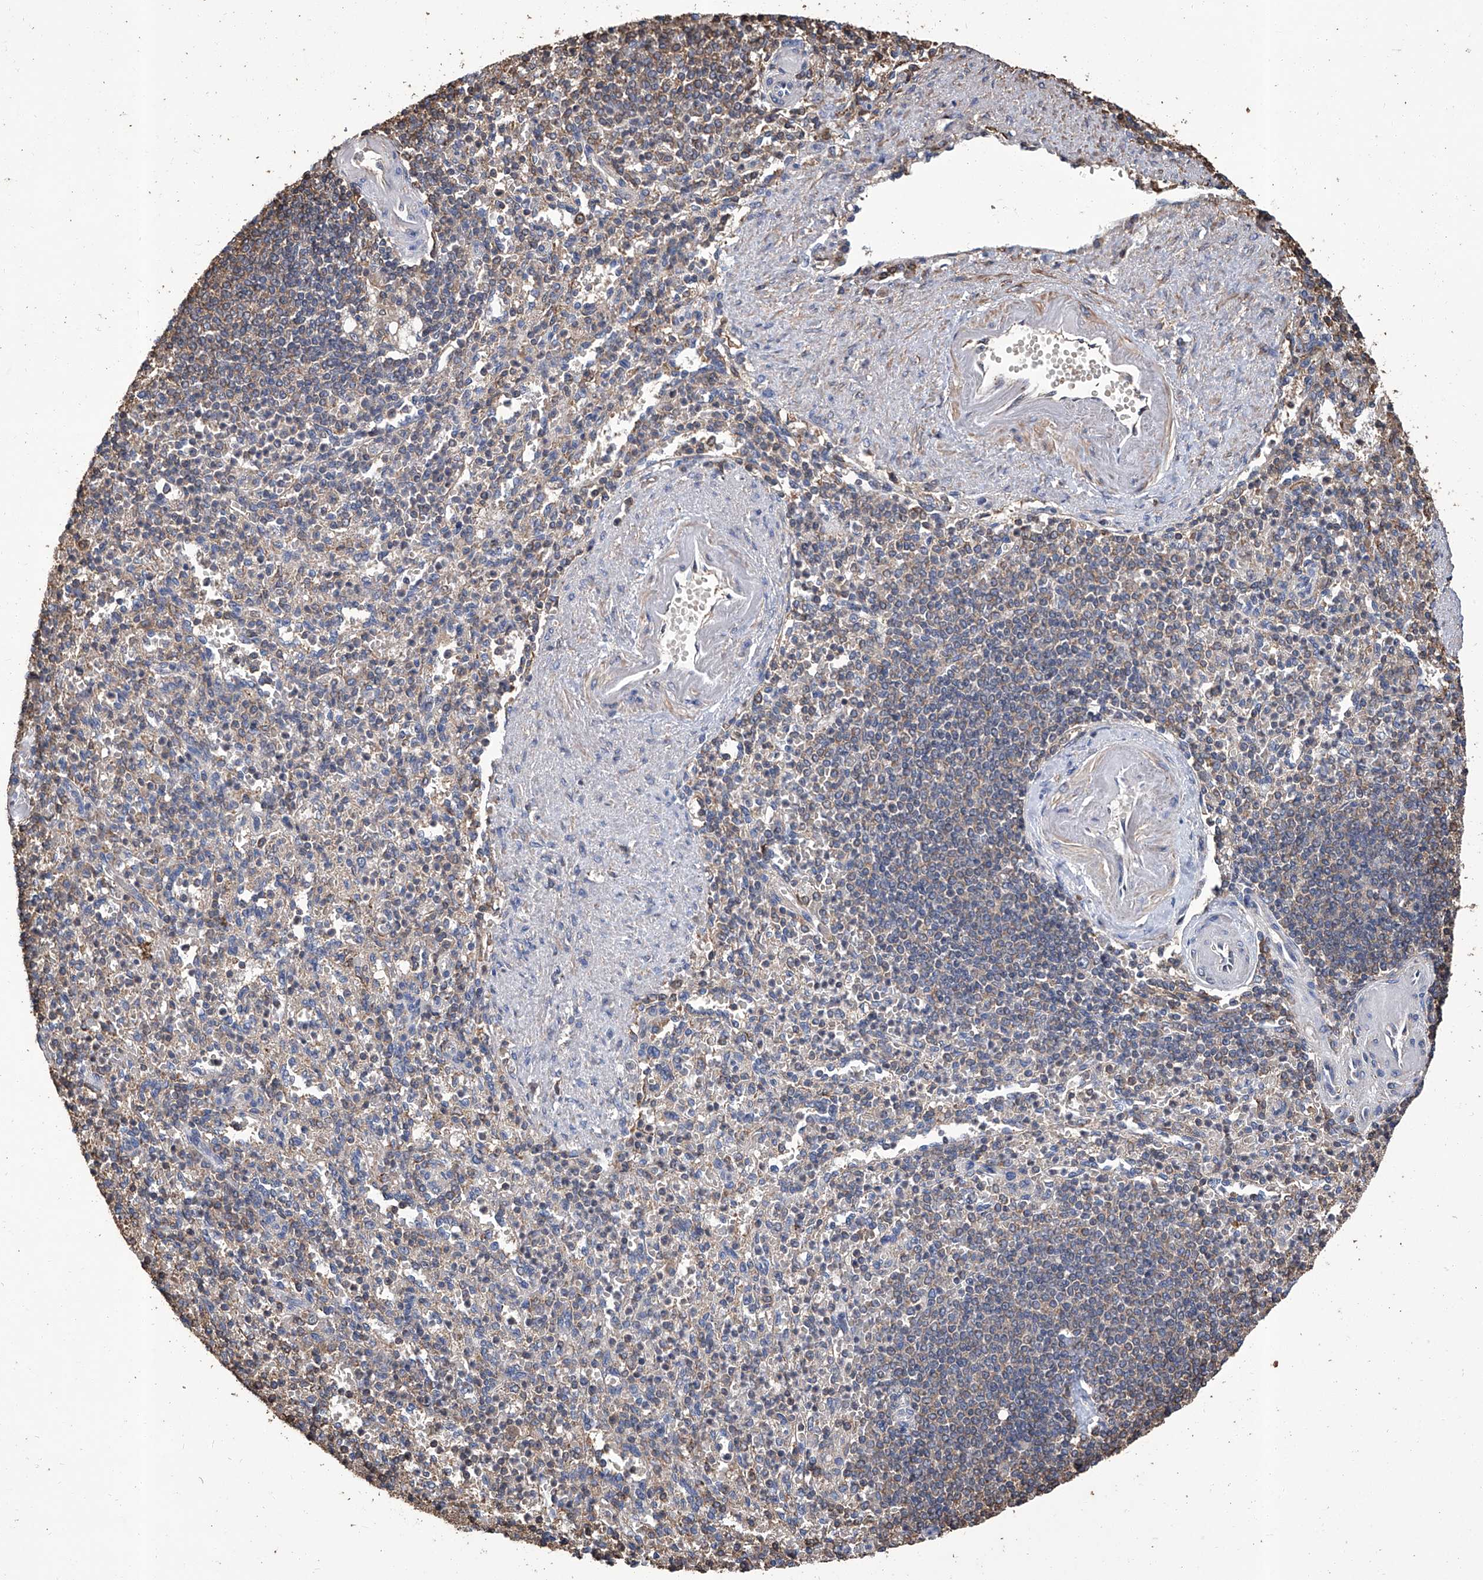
{"staining": {"intensity": "weak", "quantity": "<25%", "location": "cytoplasmic/membranous"}, "tissue": "spleen", "cell_type": "Cells in red pulp", "image_type": "normal", "snomed": [{"axis": "morphology", "description": "Normal tissue, NOS"}, {"axis": "topography", "description": "Spleen"}], "caption": "Immunohistochemical staining of unremarkable human spleen demonstrates no significant positivity in cells in red pulp.", "gene": "GPT", "patient": {"sex": "female", "age": 74}}